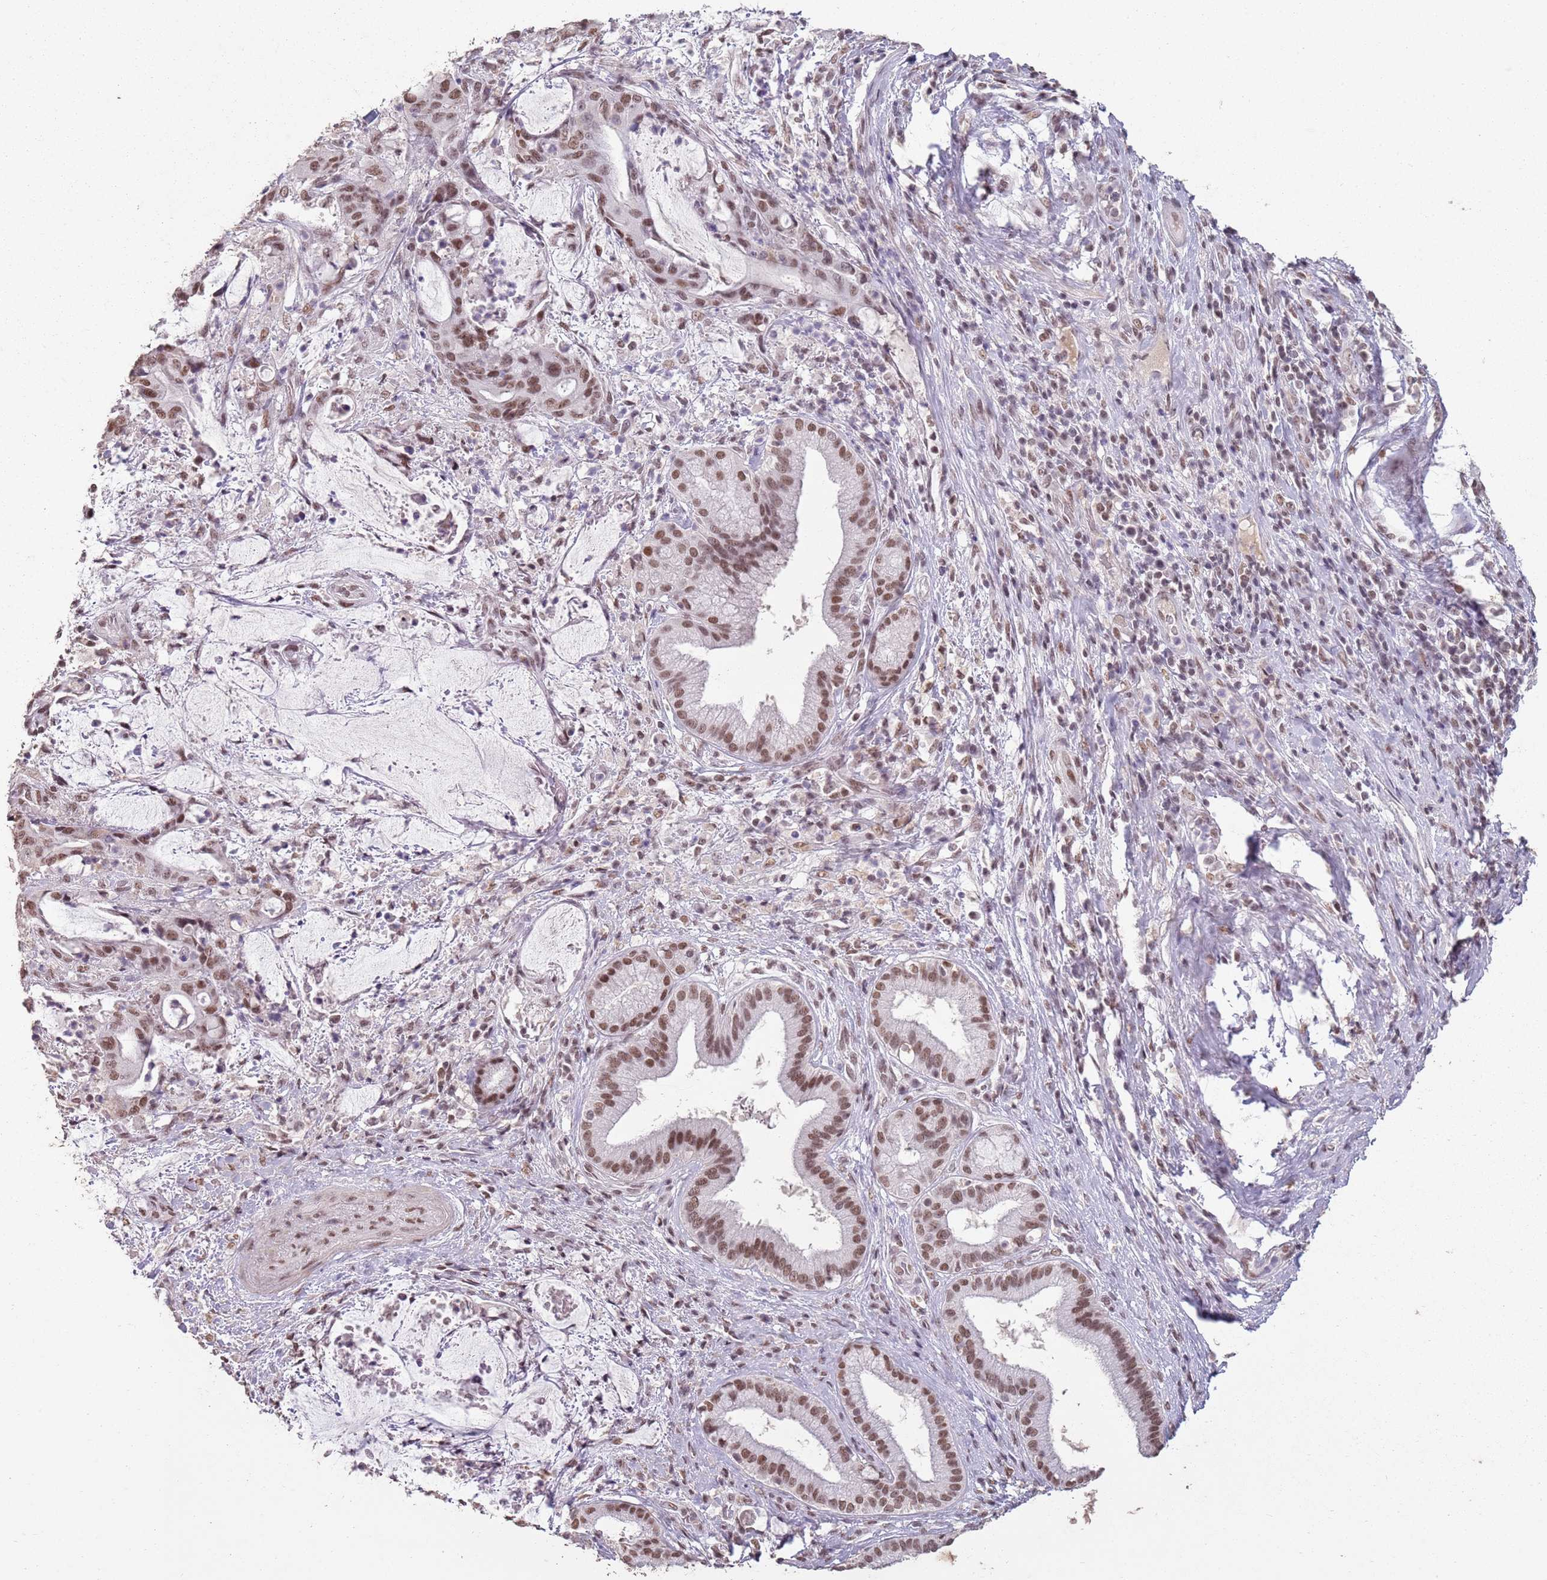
{"staining": {"intensity": "moderate", "quantity": ">75%", "location": "nuclear"}, "tissue": "liver cancer", "cell_type": "Tumor cells", "image_type": "cancer", "snomed": [{"axis": "morphology", "description": "Normal tissue, NOS"}, {"axis": "morphology", "description": "Cholangiocarcinoma"}, {"axis": "topography", "description": "Liver"}, {"axis": "topography", "description": "Peripheral nerve tissue"}], "caption": "About >75% of tumor cells in liver cholangiocarcinoma exhibit moderate nuclear protein expression as visualized by brown immunohistochemical staining.", "gene": "ARL14EP", "patient": {"sex": "female", "age": 73}}